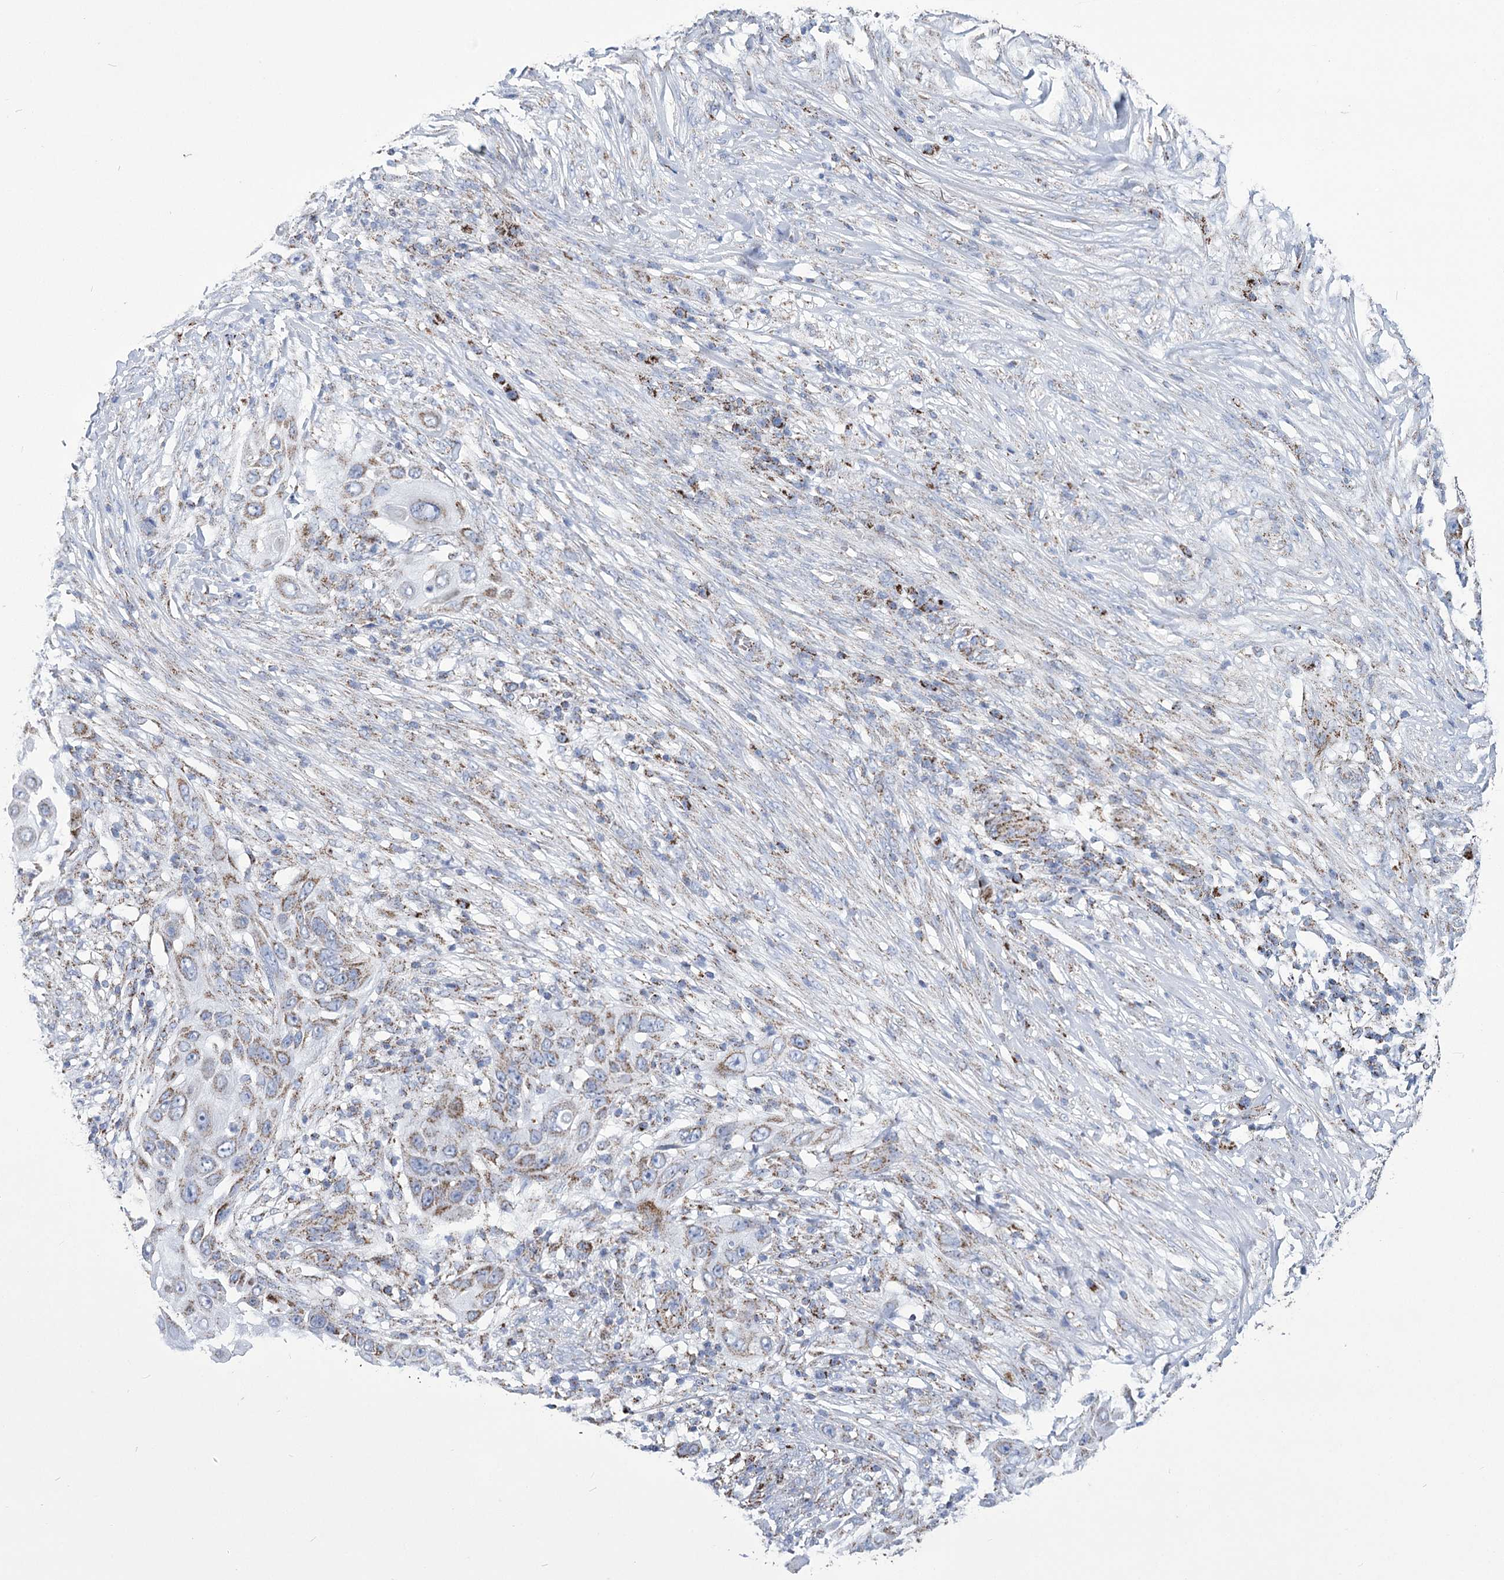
{"staining": {"intensity": "weak", "quantity": ">75%", "location": "cytoplasmic/membranous"}, "tissue": "skin cancer", "cell_type": "Tumor cells", "image_type": "cancer", "snomed": [{"axis": "morphology", "description": "Squamous cell carcinoma, NOS"}, {"axis": "topography", "description": "Skin"}], "caption": "The micrograph displays a brown stain indicating the presence of a protein in the cytoplasmic/membranous of tumor cells in skin cancer.", "gene": "PDHB", "patient": {"sex": "female", "age": 44}}